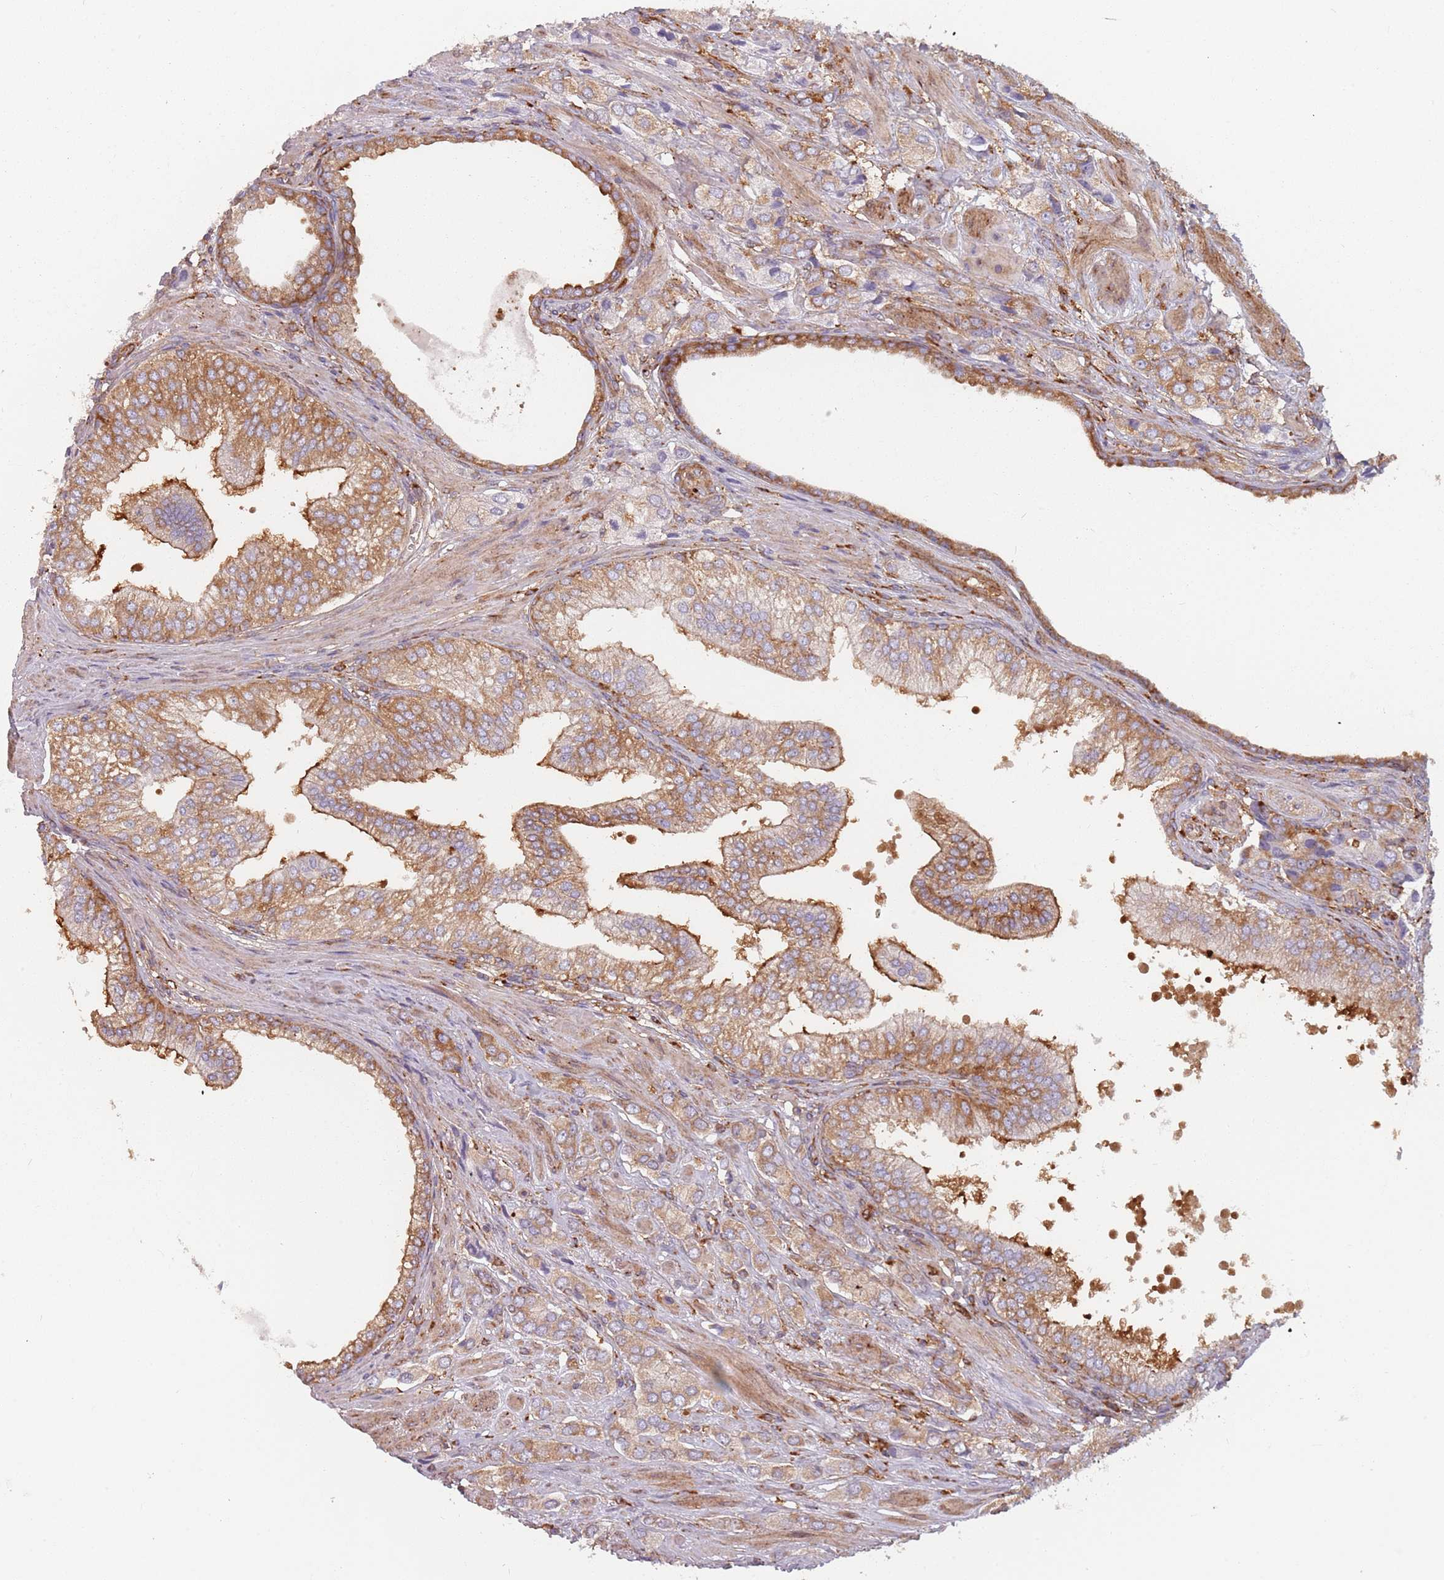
{"staining": {"intensity": "moderate", "quantity": ">75%", "location": "cytoplasmic/membranous"}, "tissue": "prostate cancer", "cell_type": "Tumor cells", "image_type": "cancer", "snomed": [{"axis": "morphology", "description": "Adenocarcinoma, High grade"}, {"axis": "topography", "description": "Prostate and seminal vesicle, NOS"}], "caption": "Prostate high-grade adenocarcinoma stained for a protein demonstrates moderate cytoplasmic/membranous positivity in tumor cells. (Brightfield microscopy of DAB IHC at high magnification).", "gene": "TPD52L2", "patient": {"sex": "male", "age": 64}}